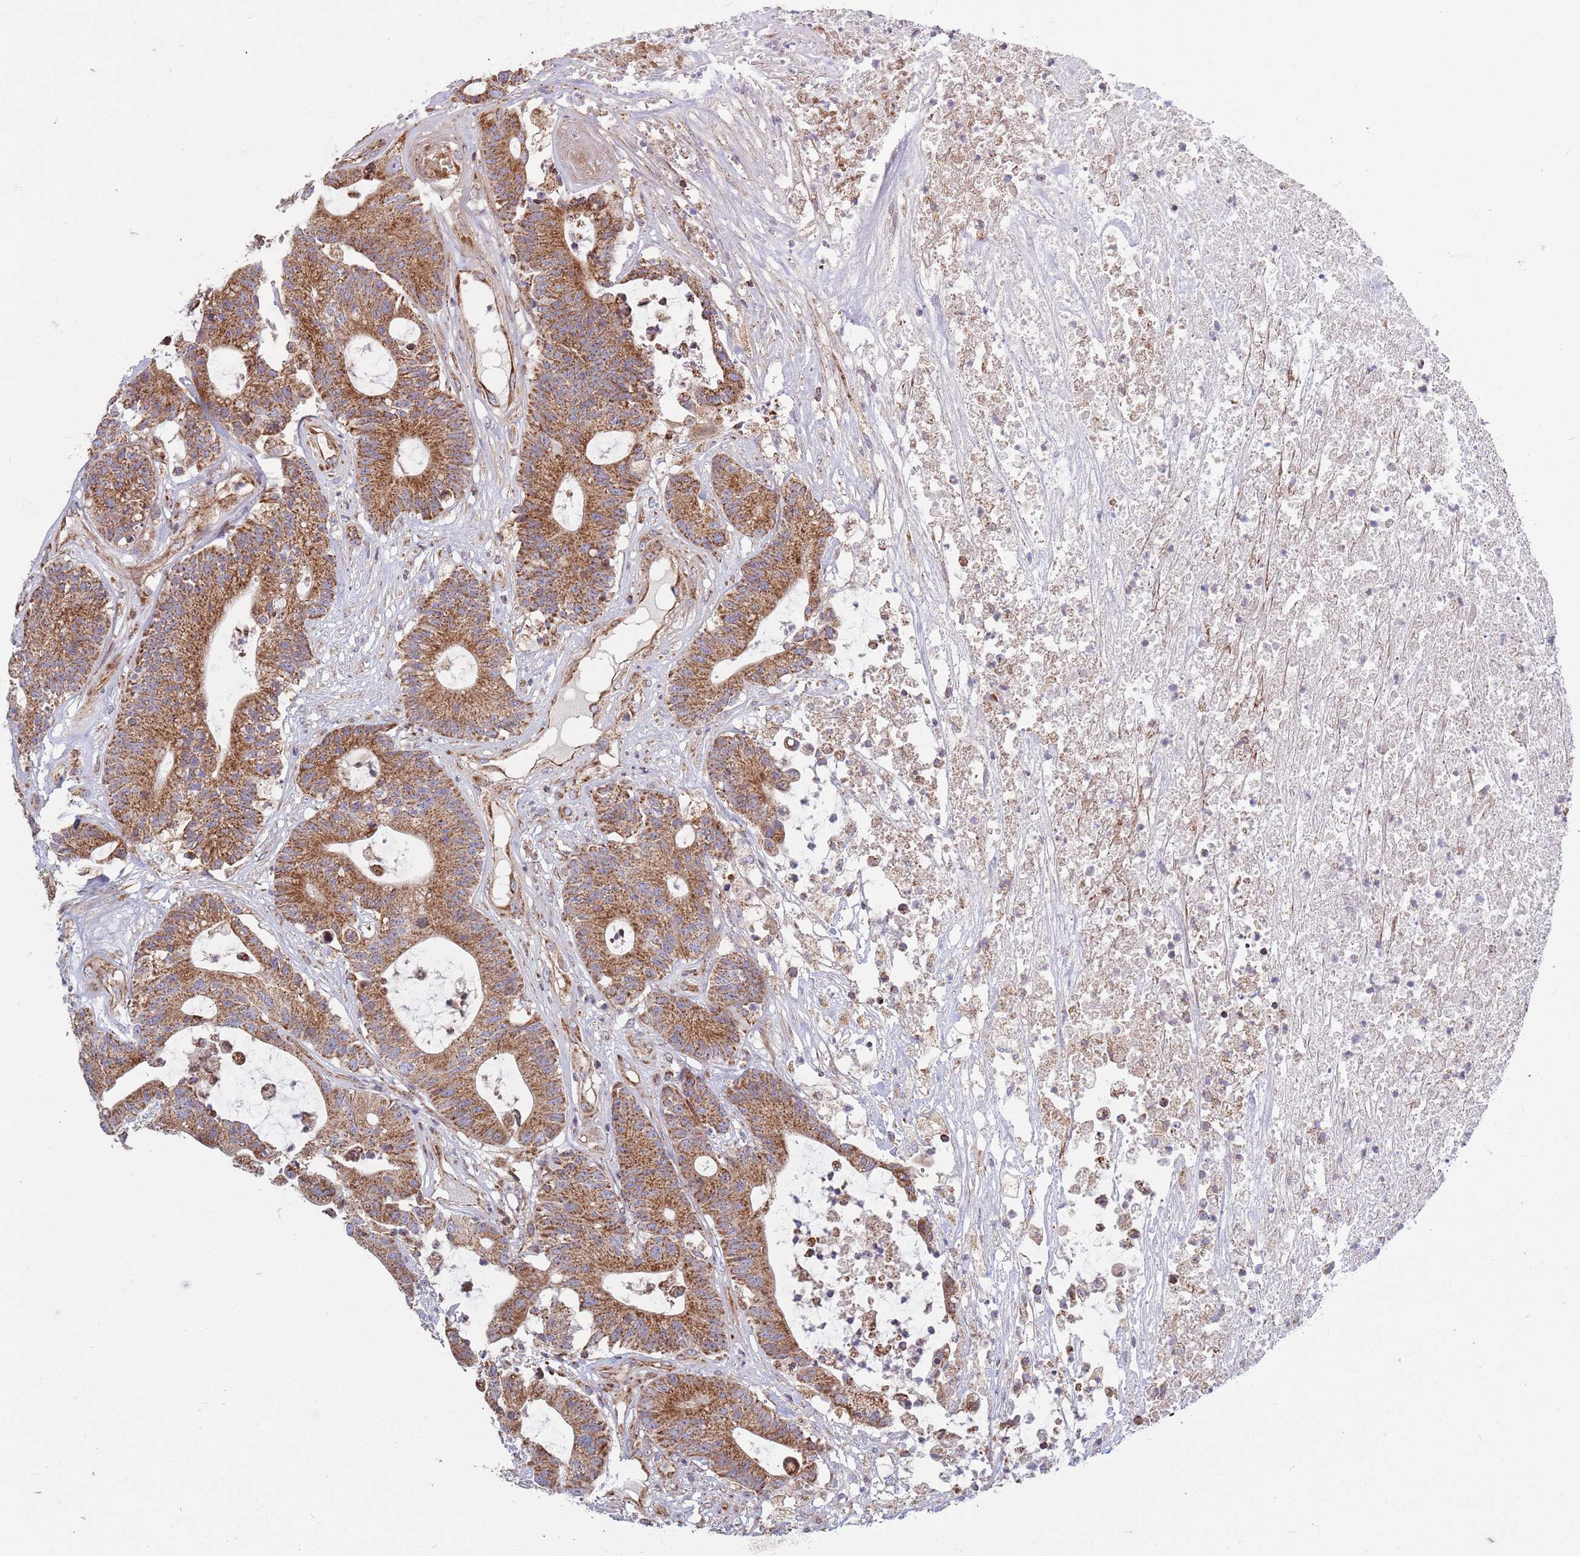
{"staining": {"intensity": "strong", "quantity": ">75%", "location": "cytoplasmic/membranous"}, "tissue": "colorectal cancer", "cell_type": "Tumor cells", "image_type": "cancer", "snomed": [{"axis": "morphology", "description": "Adenocarcinoma, NOS"}, {"axis": "topography", "description": "Colon"}], "caption": "Adenocarcinoma (colorectal) stained with IHC reveals strong cytoplasmic/membranous staining in about >75% of tumor cells.", "gene": "ATP5PD", "patient": {"sex": "female", "age": 84}}